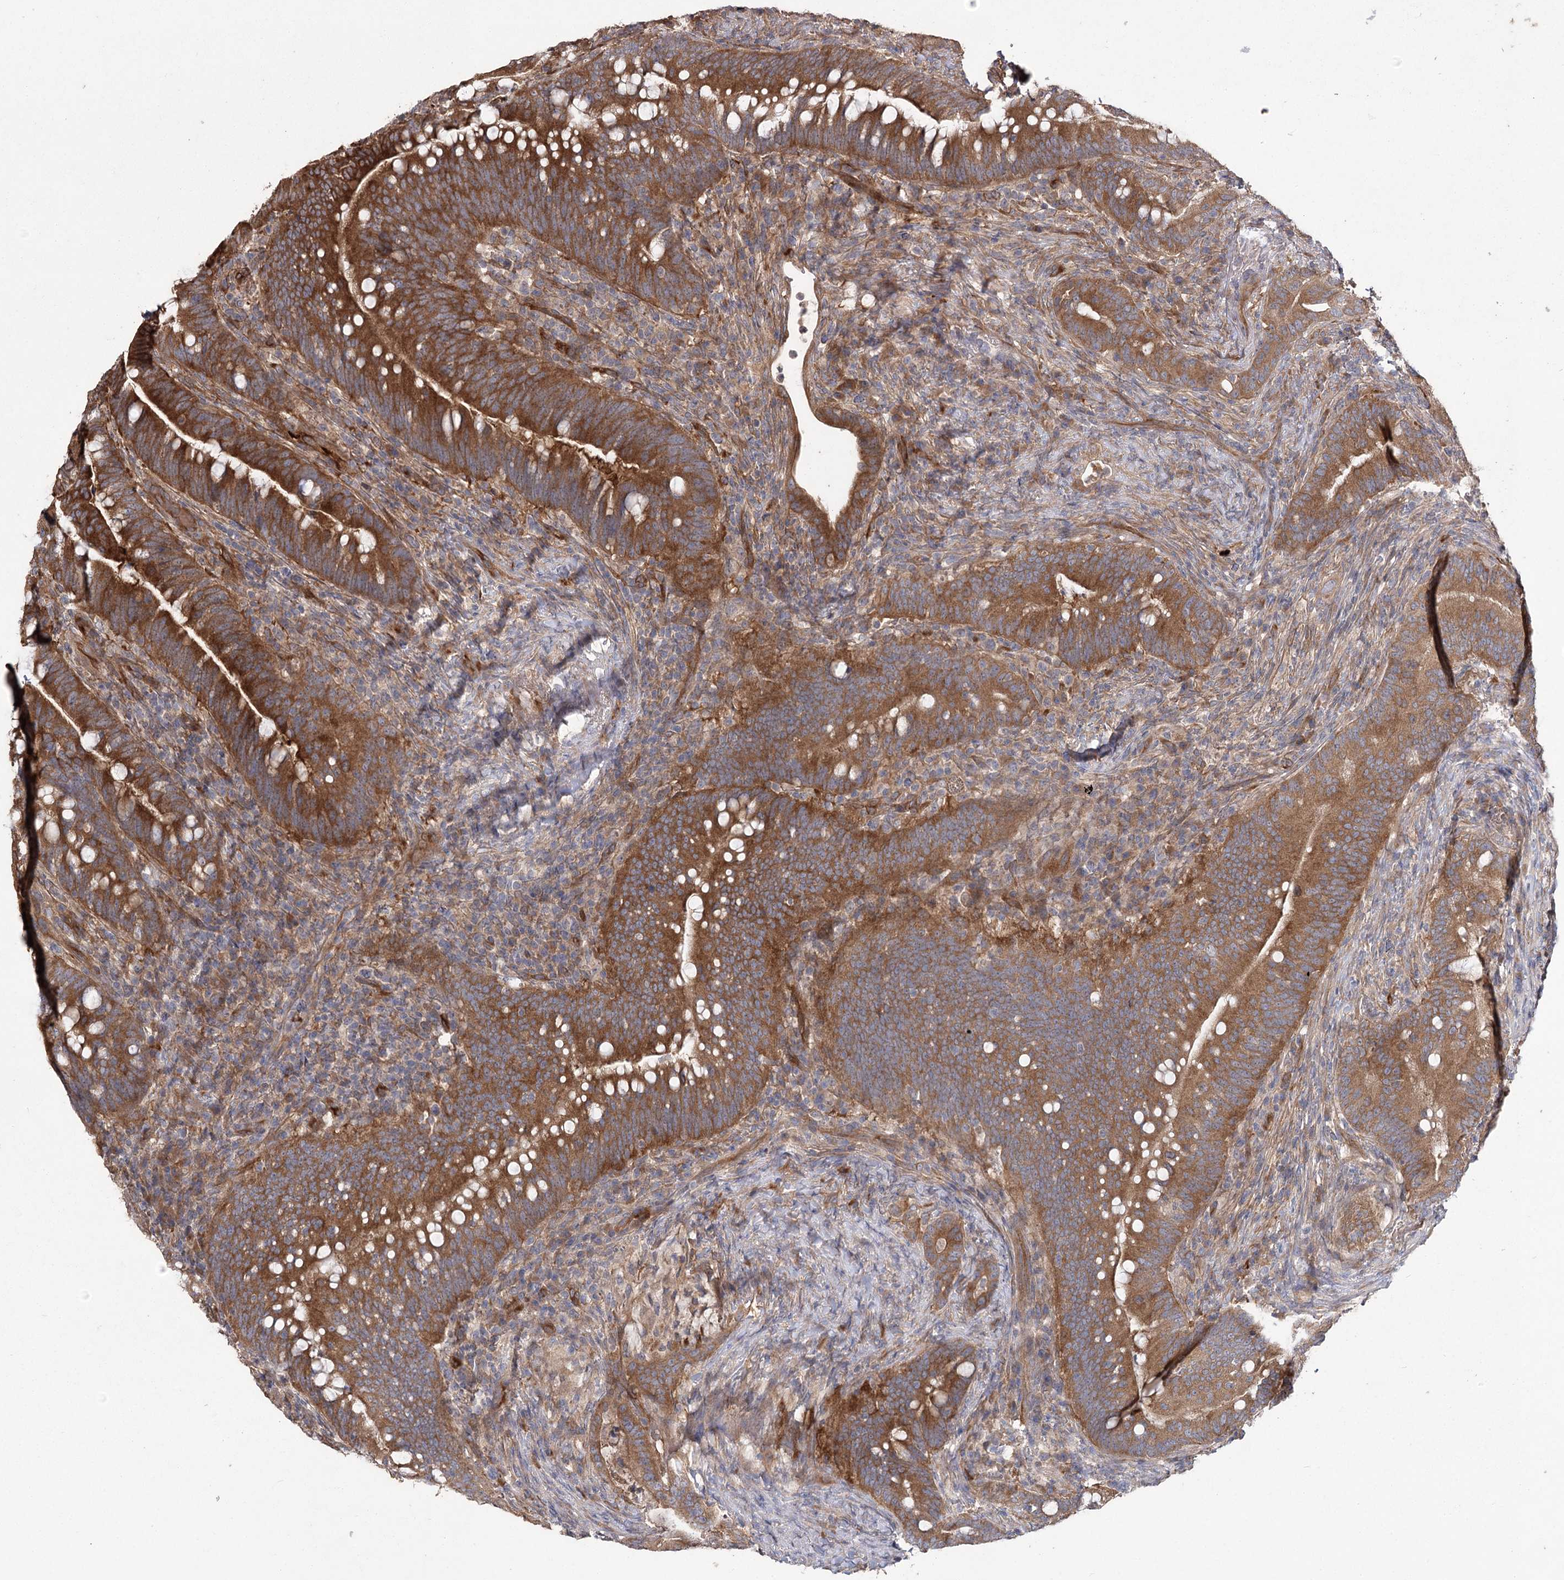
{"staining": {"intensity": "moderate", "quantity": ">75%", "location": "cytoplasmic/membranous"}, "tissue": "colorectal cancer", "cell_type": "Tumor cells", "image_type": "cancer", "snomed": [{"axis": "morphology", "description": "Adenocarcinoma, NOS"}, {"axis": "topography", "description": "Colon"}], "caption": "Immunohistochemical staining of human colorectal cancer displays moderate cytoplasmic/membranous protein expression in approximately >75% of tumor cells.", "gene": "RIN2", "patient": {"sex": "female", "age": 66}}